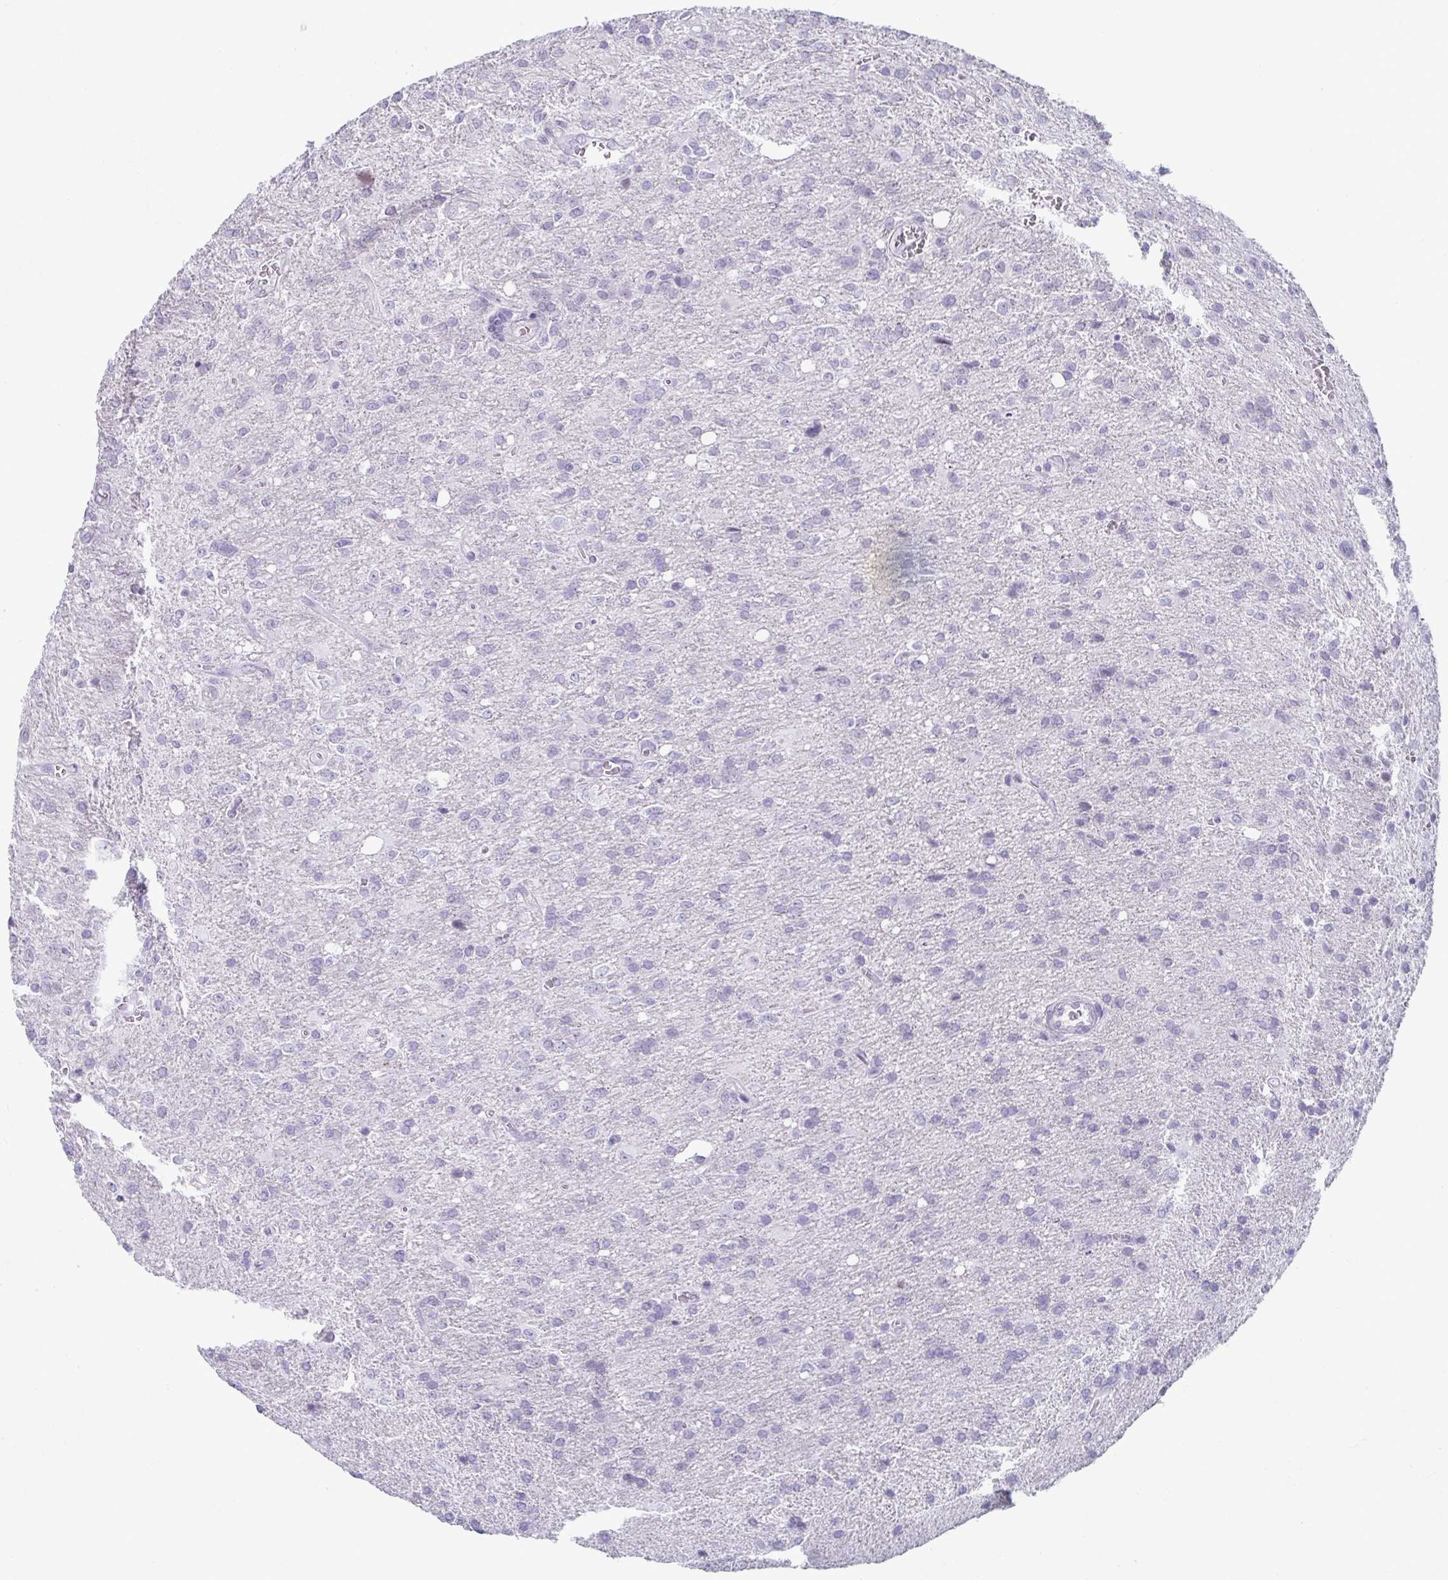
{"staining": {"intensity": "negative", "quantity": "none", "location": "none"}, "tissue": "glioma", "cell_type": "Tumor cells", "image_type": "cancer", "snomed": [{"axis": "morphology", "description": "Glioma, malignant, Low grade"}, {"axis": "topography", "description": "Brain"}], "caption": "Tumor cells are negative for protein expression in human glioma. (DAB (3,3'-diaminobenzidine) IHC, high magnification).", "gene": "VSIG10L", "patient": {"sex": "male", "age": 66}}